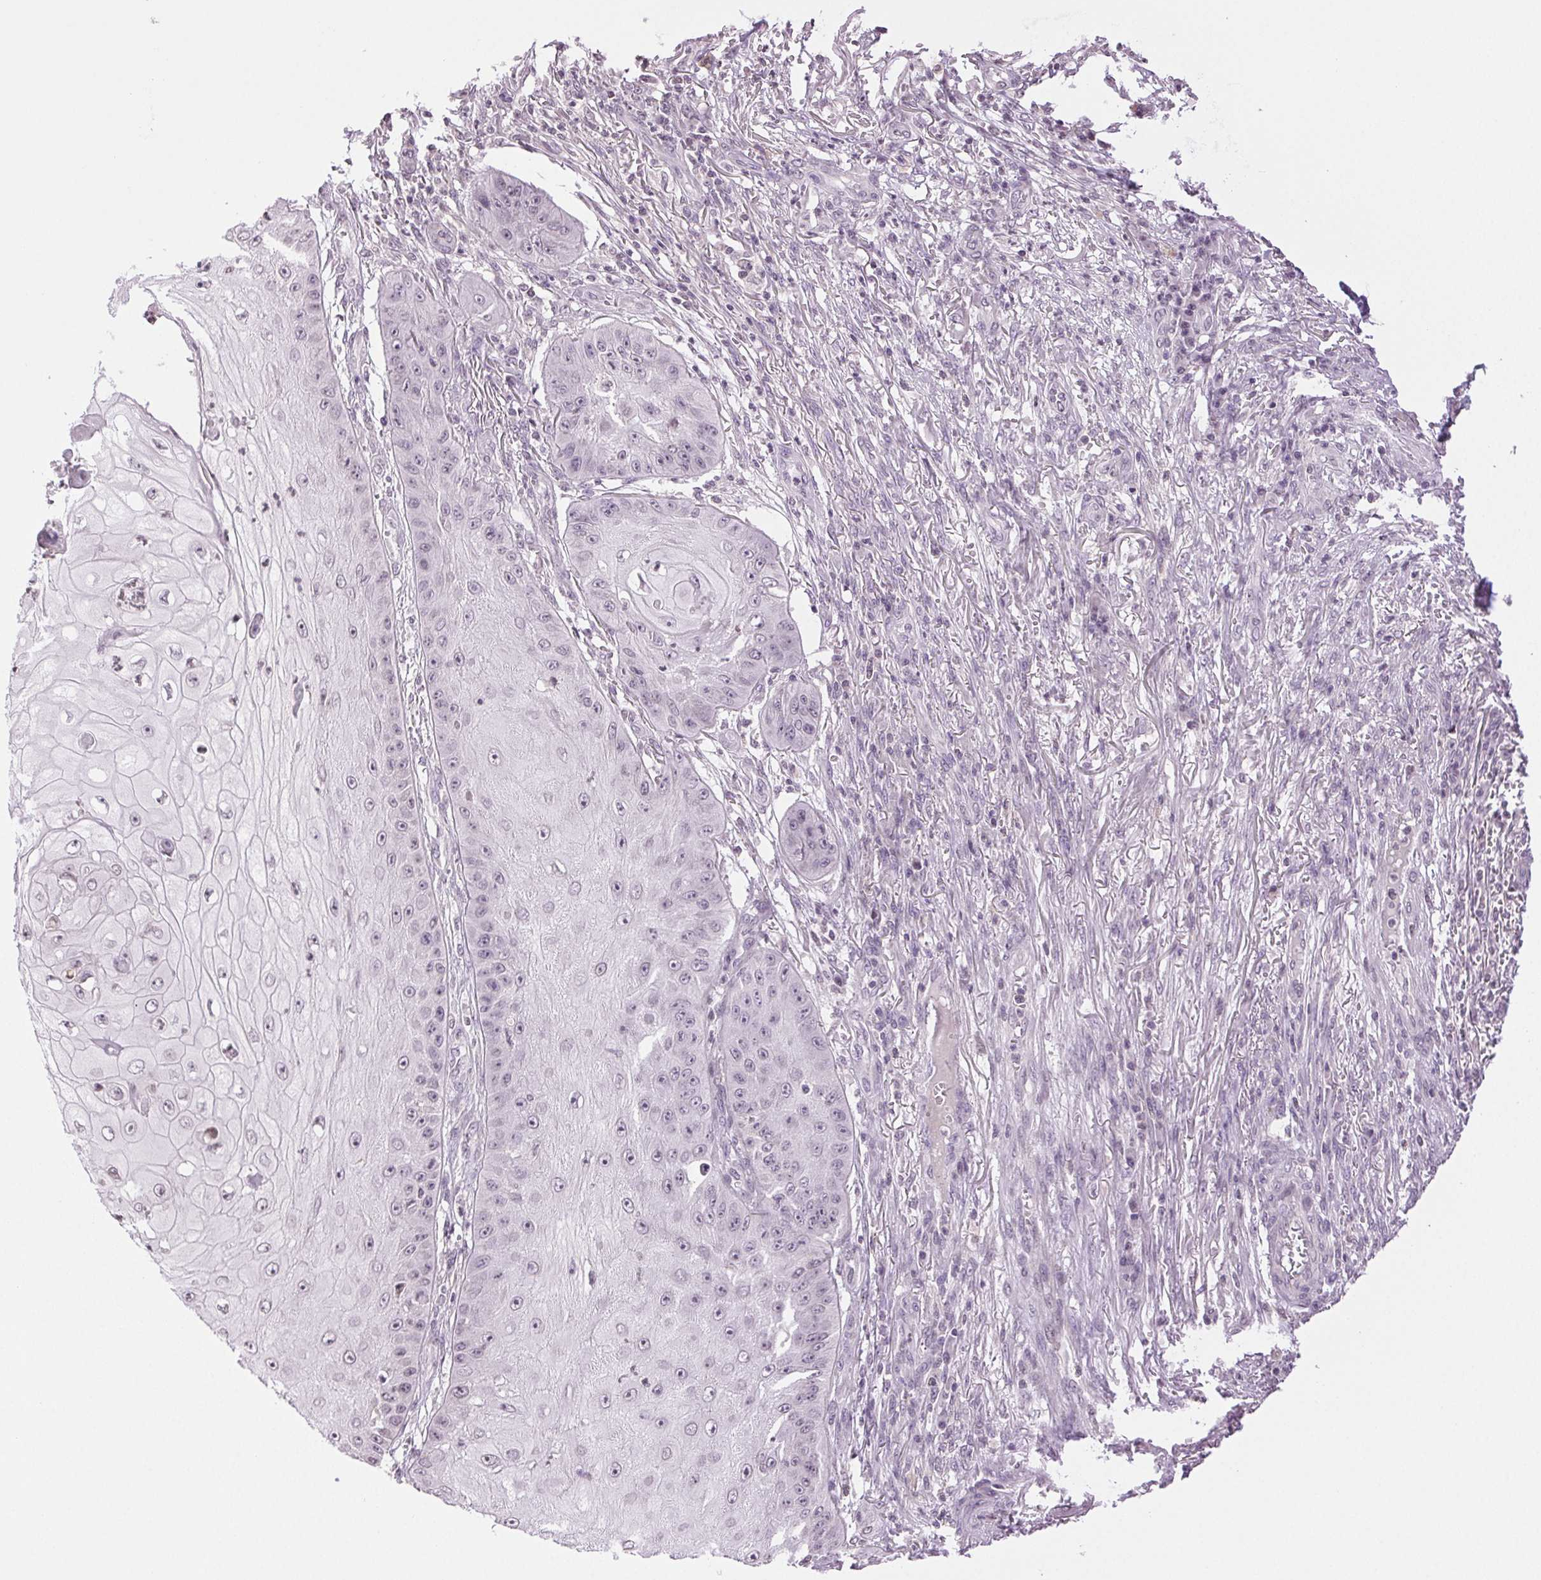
{"staining": {"intensity": "negative", "quantity": "none", "location": "none"}, "tissue": "skin cancer", "cell_type": "Tumor cells", "image_type": "cancer", "snomed": [{"axis": "morphology", "description": "Squamous cell carcinoma, NOS"}, {"axis": "topography", "description": "Skin"}], "caption": "Image shows no significant protein staining in tumor cells of skin cancer.", "gene": "TNNT3", "patient": {"sex": "male", "age": 70}}